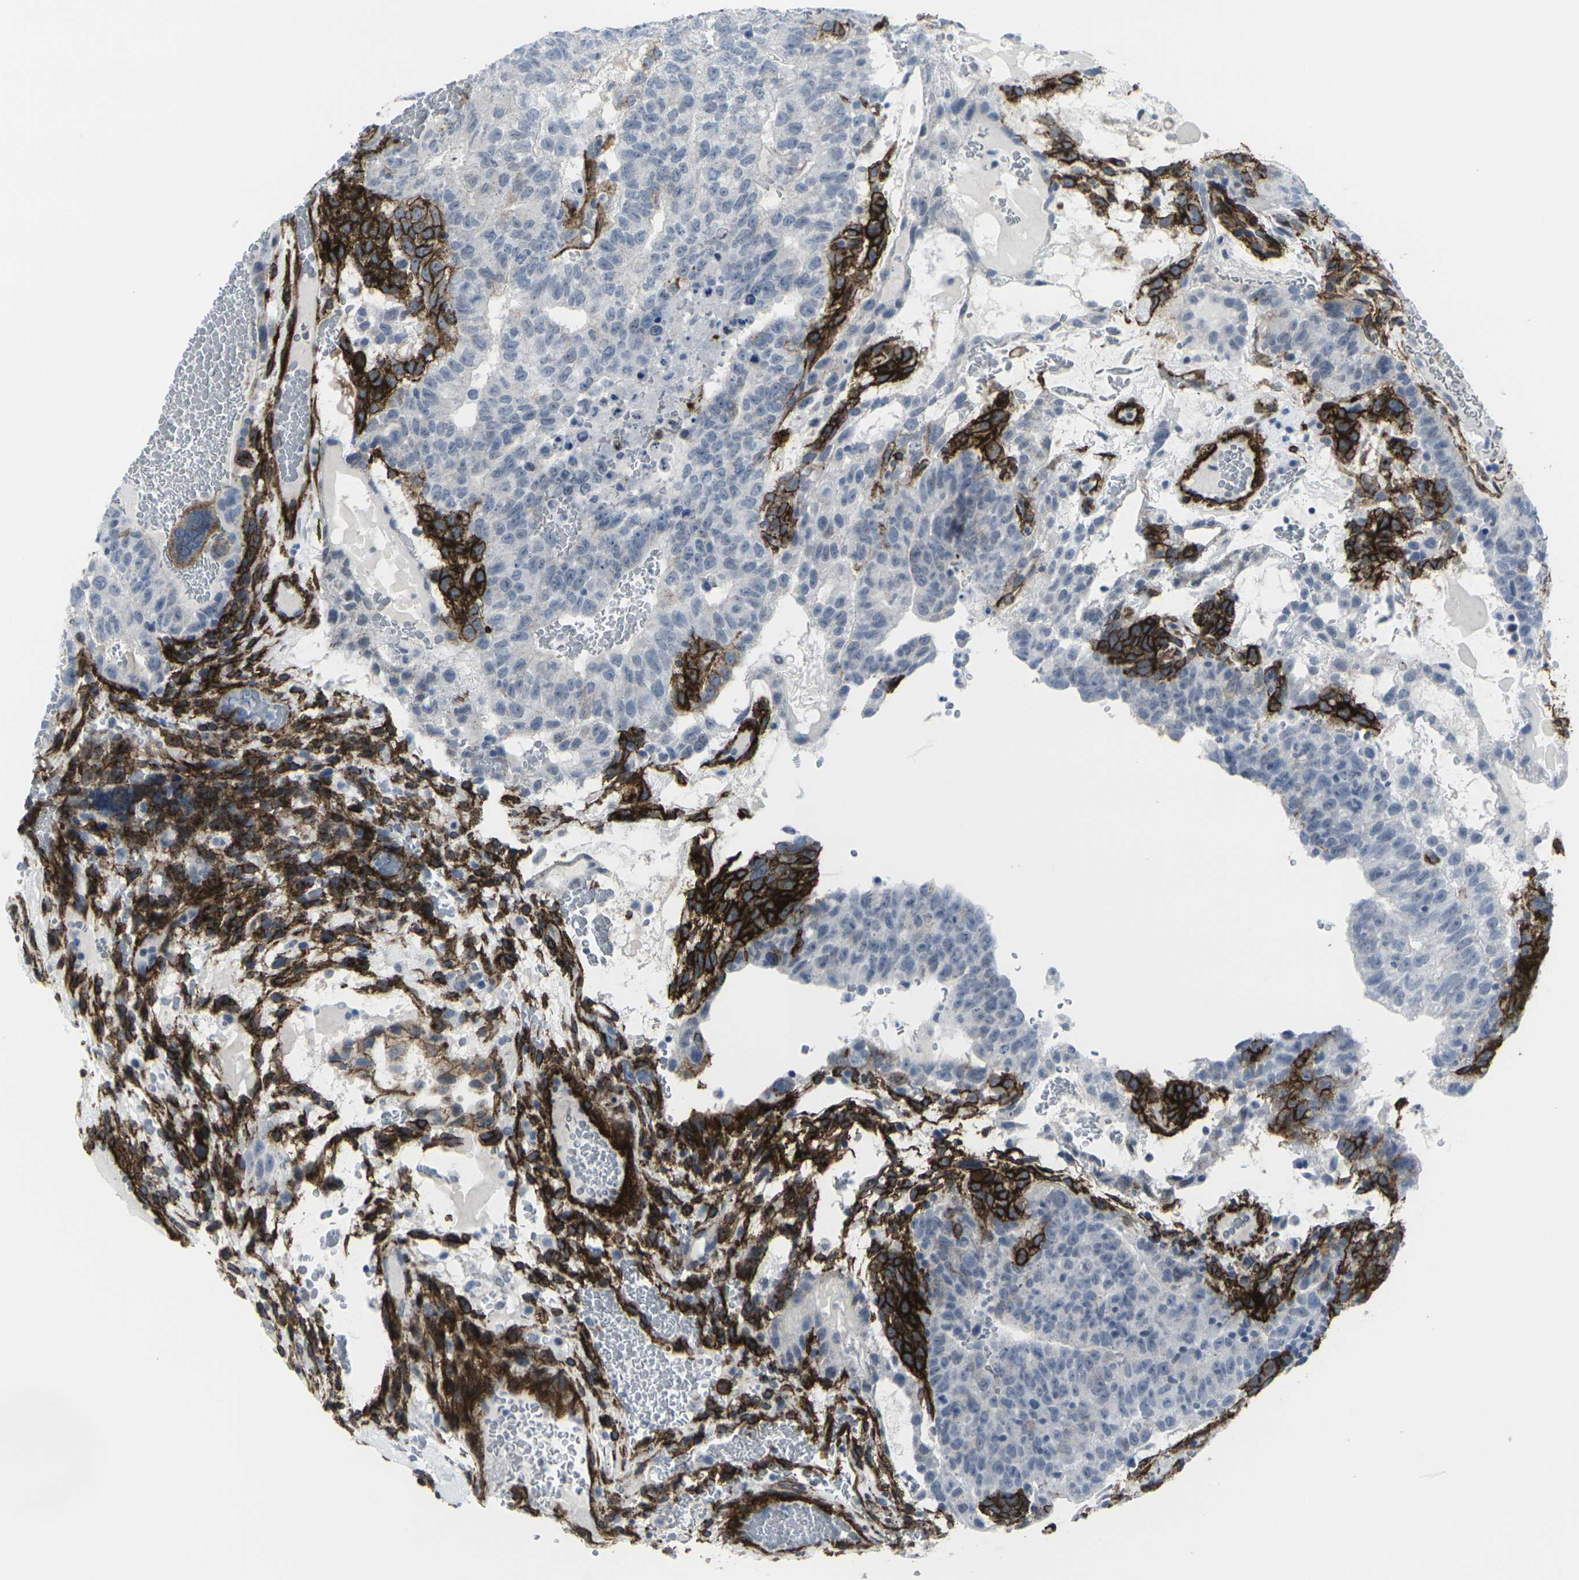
{"staining": {"intensity": "strong", "quantity": "<25%", "location": "cytoplasmic/membranous"}, "tissue": "testis cancer", "cell_type": "Tumor cells", "image_type": "cancer", "snomed": [{"axis": "morphology", "description": "Seminoma, NOS"}, {"axis": "morphology", "description": "Carcinoma, Embryonal, NOS"}, {"axis": "topography", "description": "Testis"}], "caption": "Tumor cells display medium levels of strong cytoplasmic/membranous expression in approximately <25% of cells in human testis seminoma. (Brightfield microscopy of DAB IHC at high magnification).", "gene": "CDH11", "patient": {"sex": "male", "age": 52}}